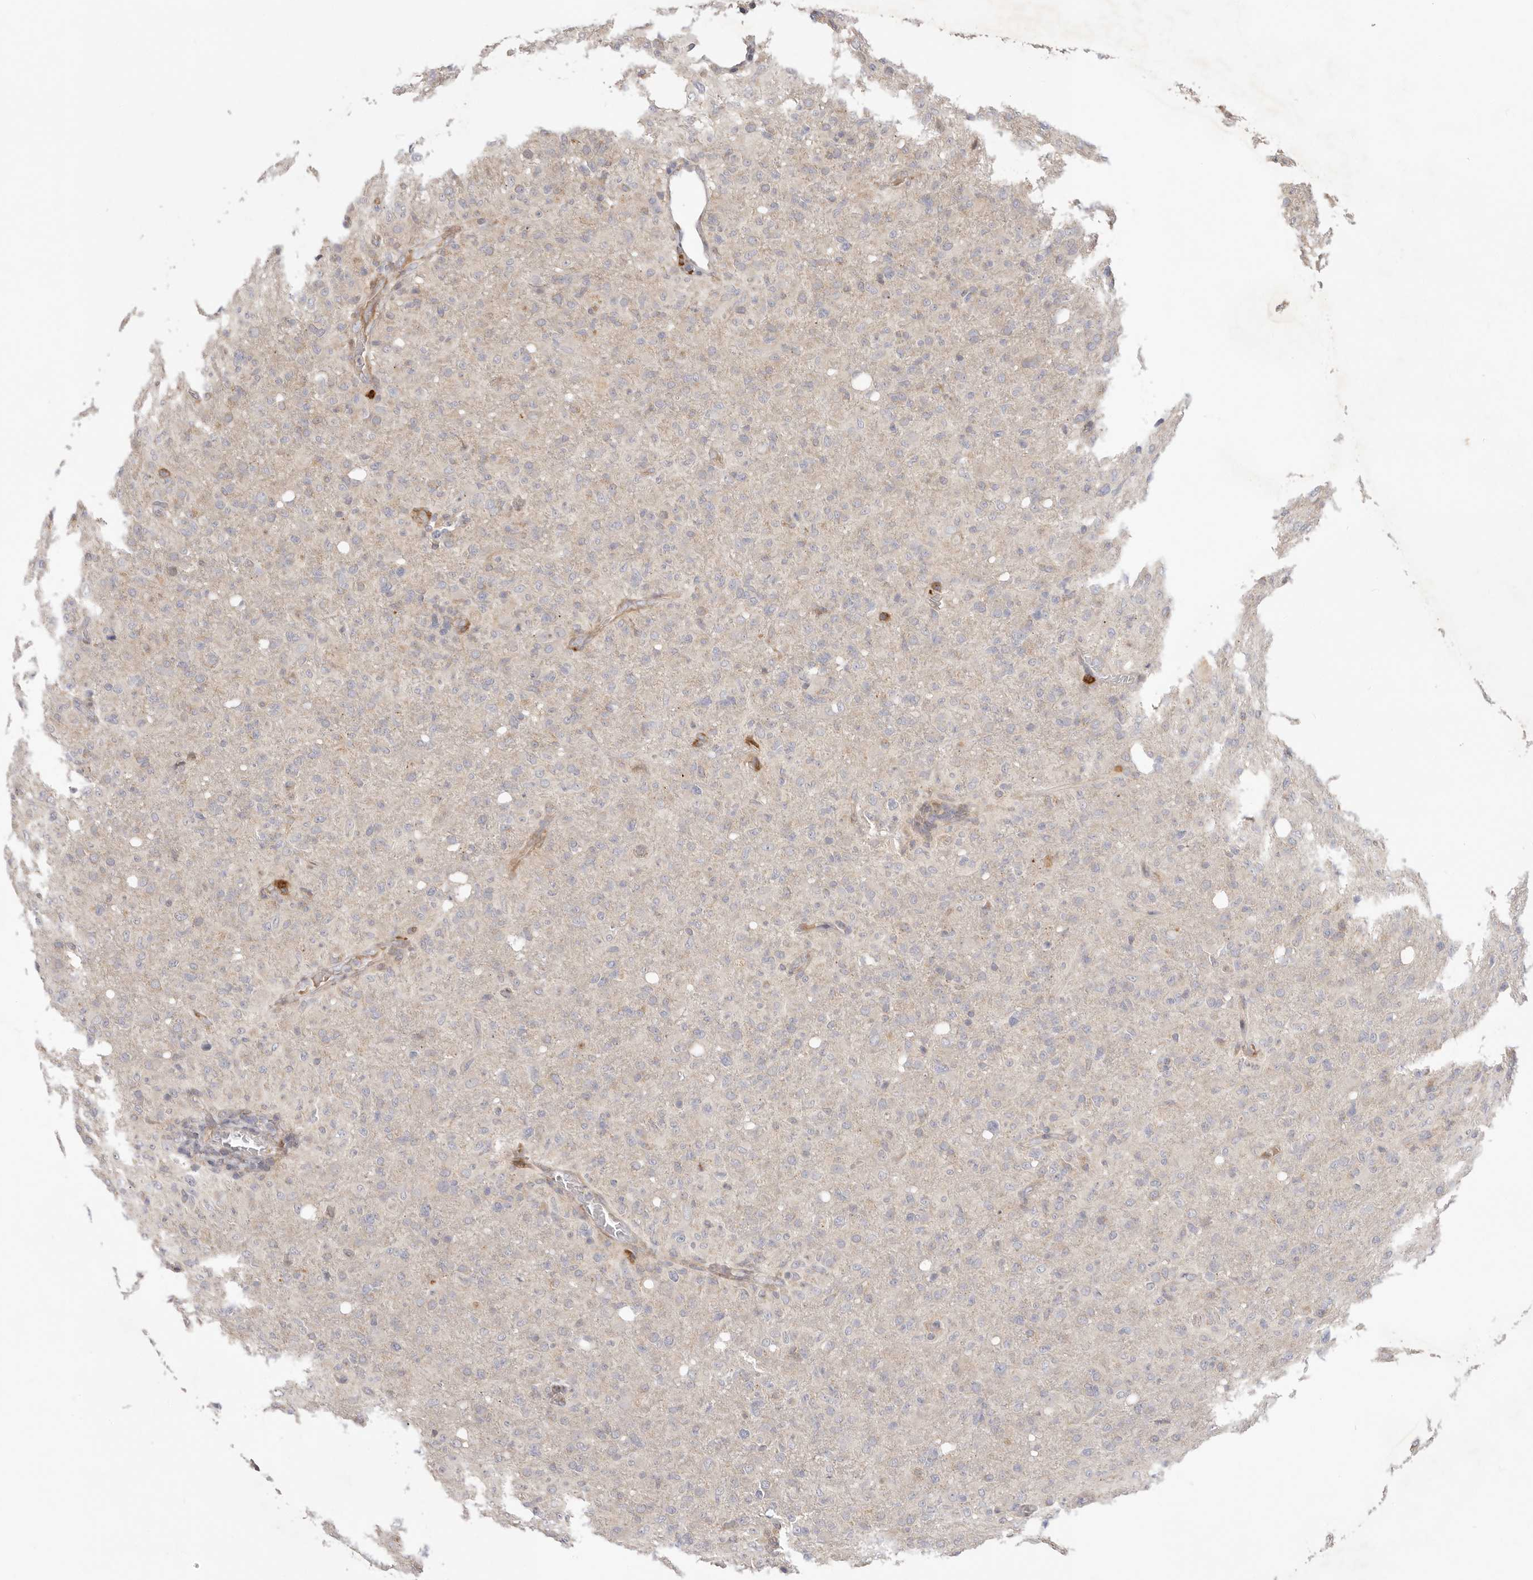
{"staining": {"intensity": "negative", "quantity": "none", "location": "none"}, "tissue": "glioma", "cell_type": "Tumor cells", "image_type": "cancer", "snomed": [{"axis": "morphology", "description": "Glioma, malignant, High grade"}, {"axis": "topography", "description": "Brain"}], "caption": "Micrograph shows no significant protein expression in tumor cells of glioma.", "gene": "USH1C", "patient": {"sex": "female", "age": 57}}